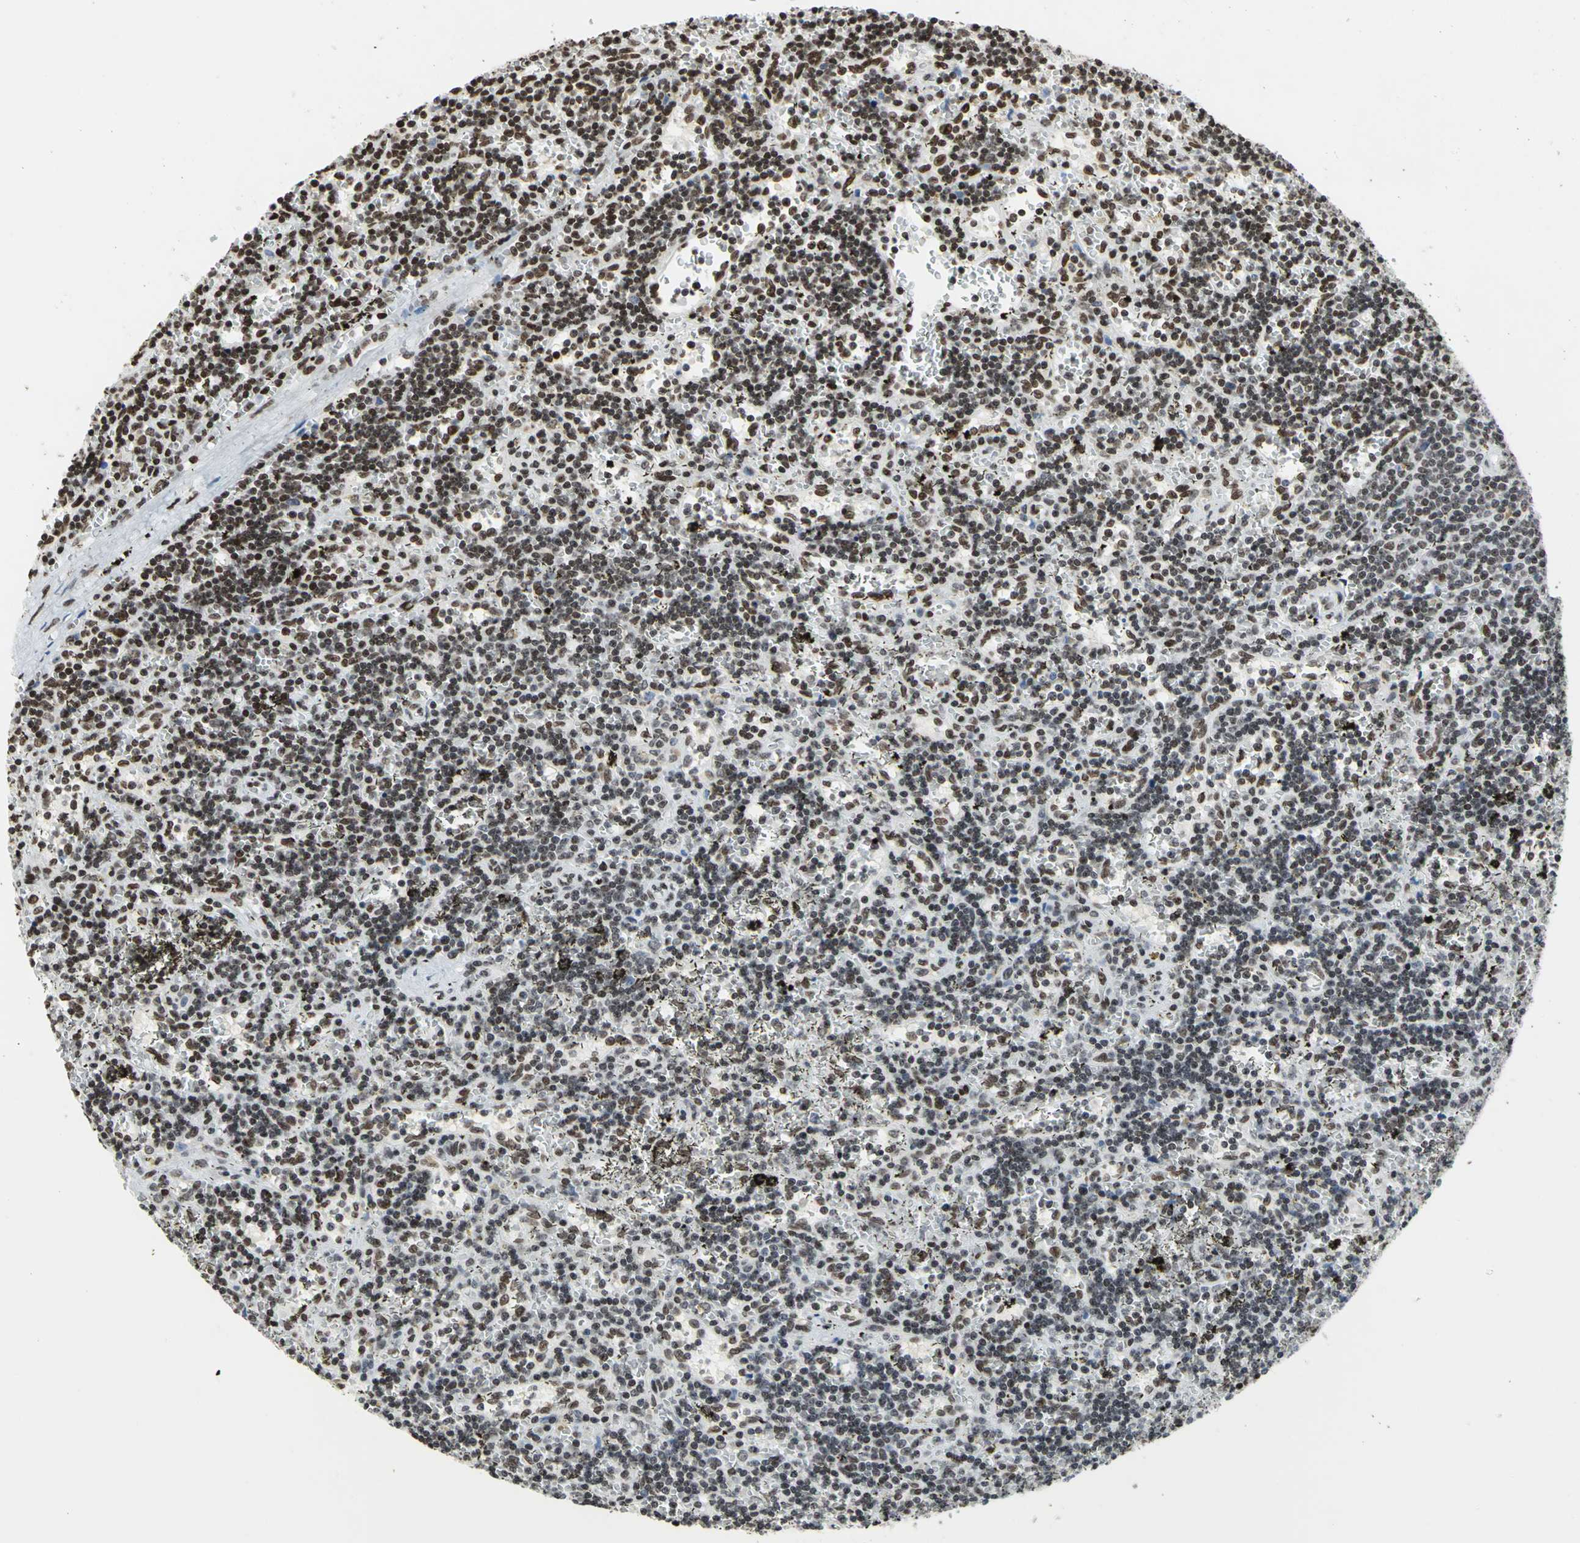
{"staining": {"intensity": "strong", "quantity": ">75%", "location": "nuclear"}, "tissue": "lymphoma", "cell_type": "Tumor cells", "image_type": "cancer", "snomed": [{"axis": "morphology", "description": "Malignant lymphoma, non-Hodgkin's type, Low grade"}, {"axis": "topography", "description": "Spleen"}], "caption": "Human low-grade malignant lymphoma, non-Hodgkin's type stained with a protein marker displays strong staining in tumor cells.", "gene": "HMGB1", "patient": {"sex": "male", "age": 60}}